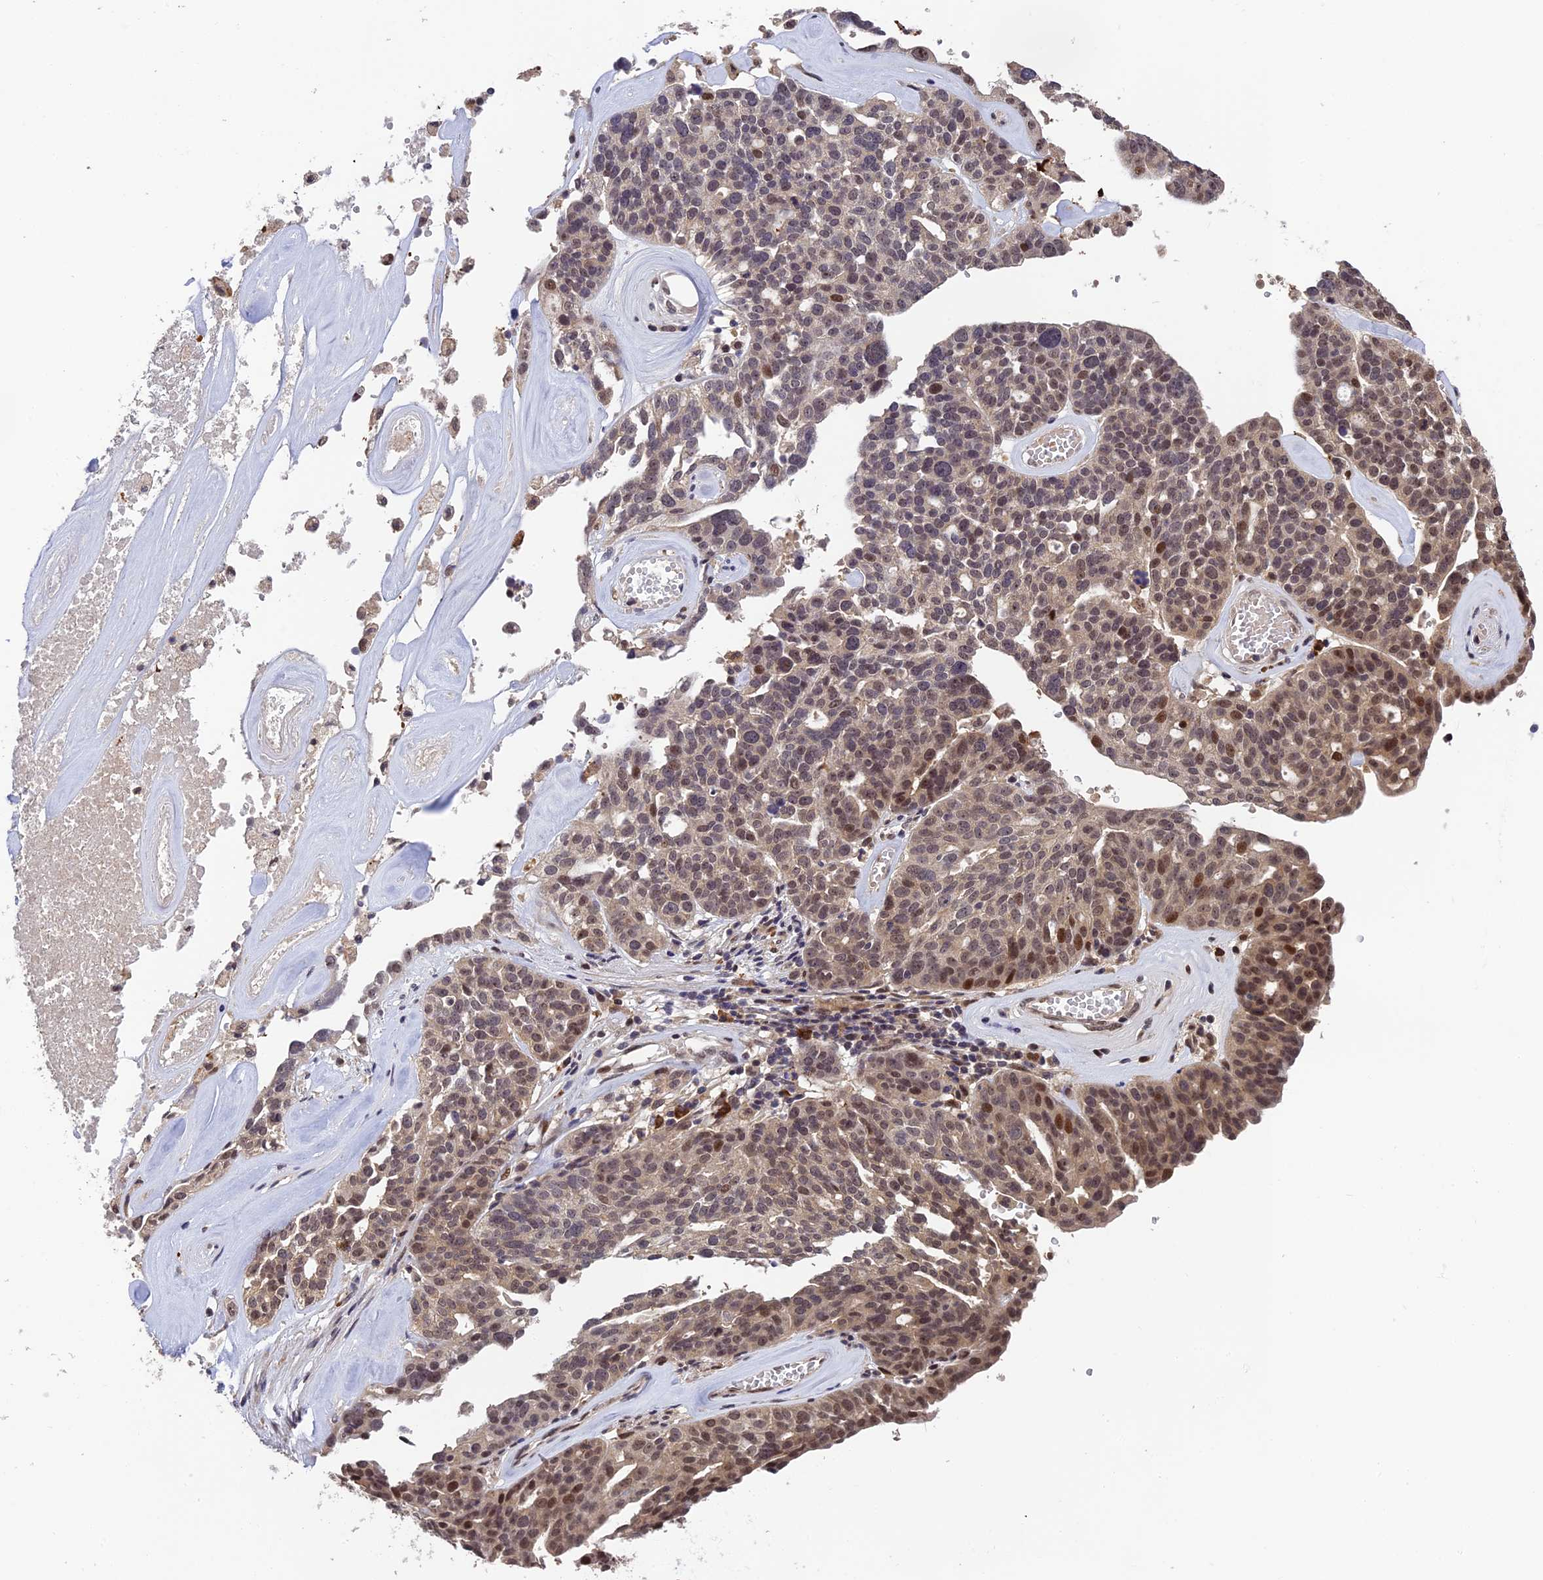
{"staining": {"intensity": "moderate", "quantity": "25%-75%", "location": "cytoplasmic/membranous,nuclear"}, "tissue": "ovarian cancer", "cell_type": "Tumor cells", "image_type": "cancer", "snomed": [{"axis": "morphology", "description": "Cystadenocarcinoma, serous, NOS"}, {"axis": "topography", "description": "Ovary"}], "caption": "A brown stain labels moderate cytoplasmic/membranous and nuclear expression of a protein in ovarian cancer tumor cells. The protein is stained brown, and the nuclei are stained in blue (DAB (3,3'-diaminobenzidine) IHC with brightfield microscopy, high magnification).", "gene": "OSBPL1A", "patient": {"sex": "female", "age": 59}}